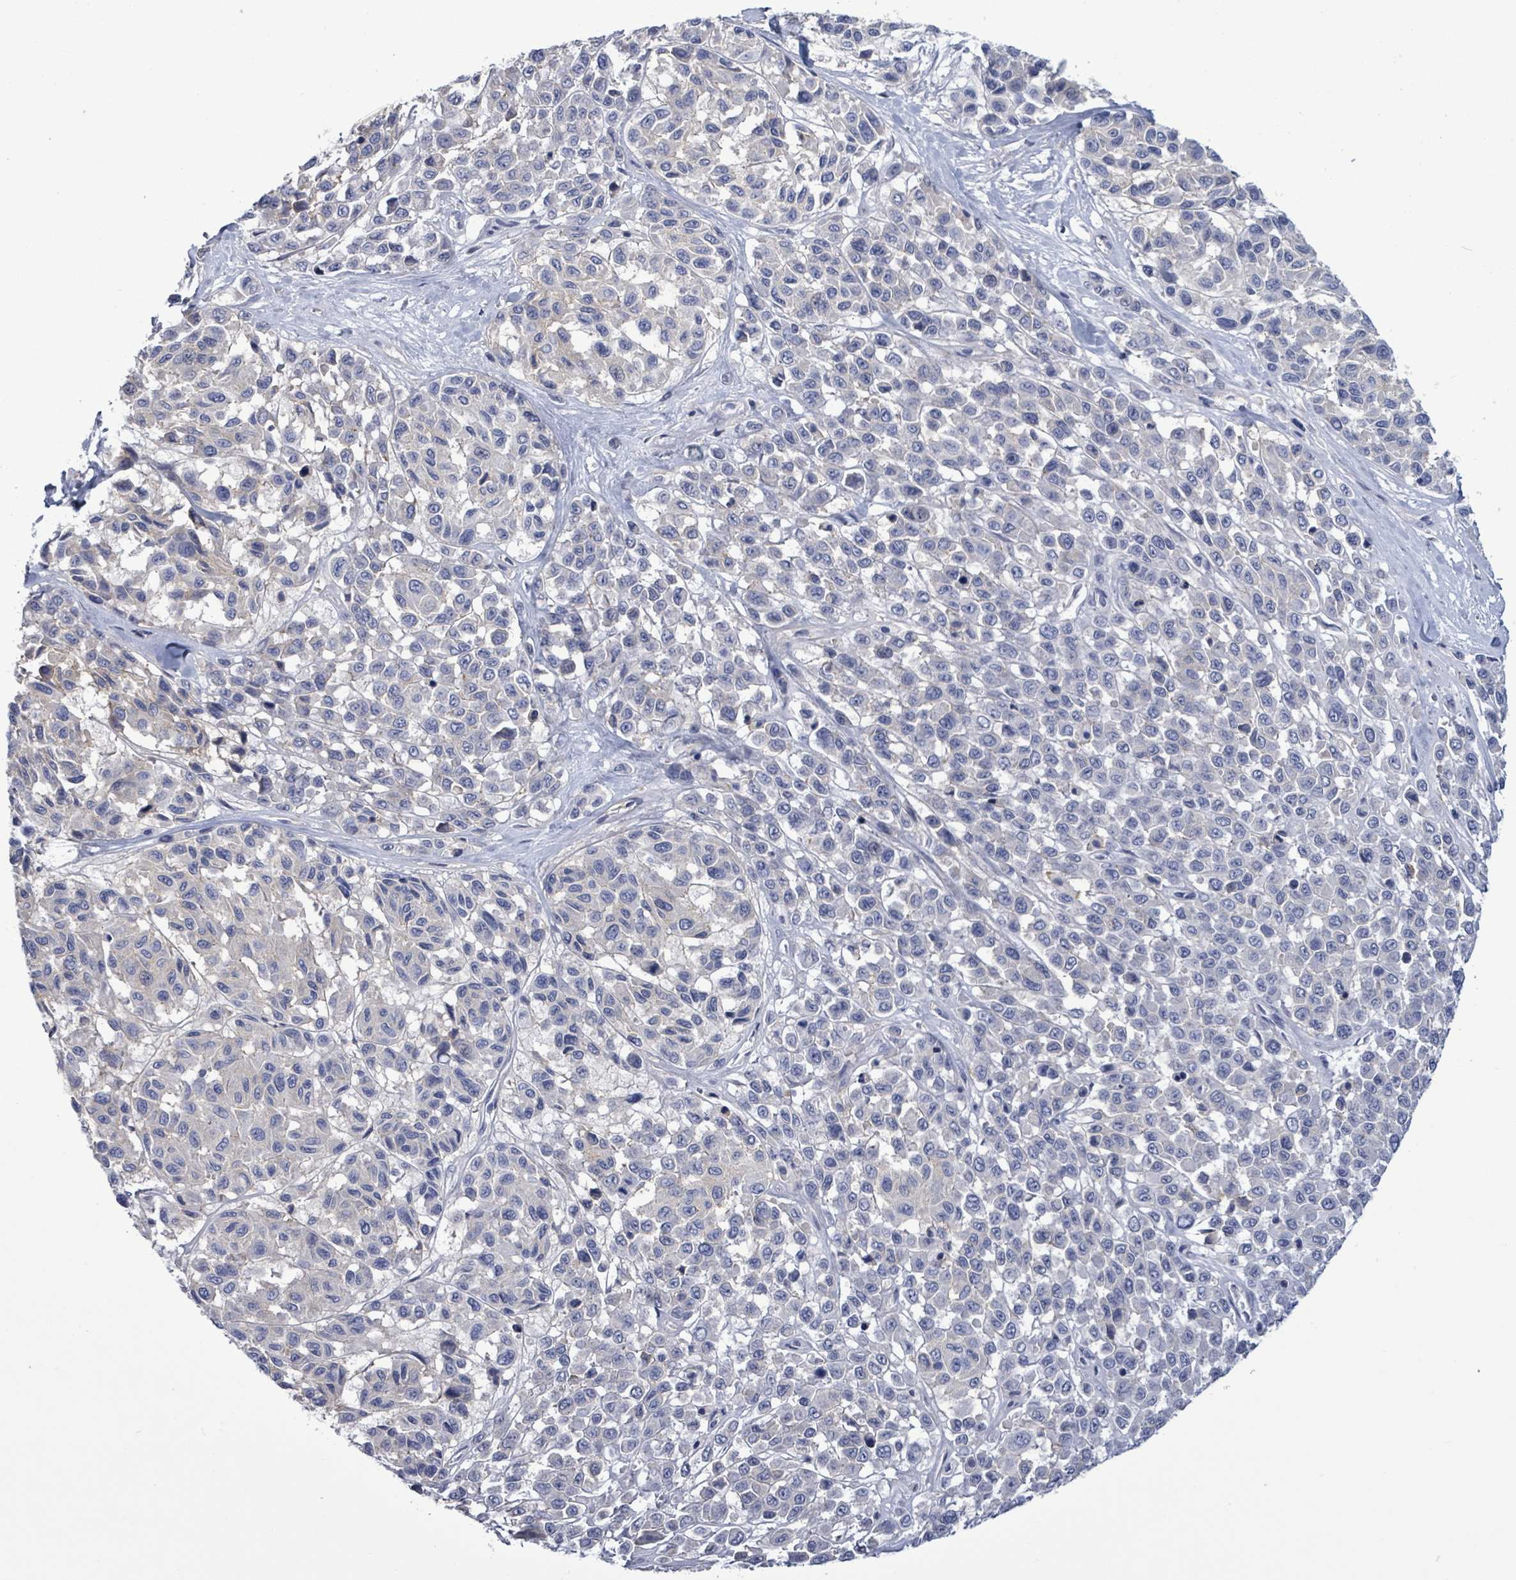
{"staining": {"intensity": "negative", "quantity": "none", "location": "none"}, "tissue": "melanoma", "cell_type": "Tumor cells", "image_type": "cancer", "snomed": [{"axis": "morphology", "description": "Malignant melanoma, NOS"}, {"axis": "topography", "description": "Skin"}], "caption": "Immunohistochemical staining of human melanoma demonstrates no significant positivity in tumor cells. (Stains: DAB (3,3'-diaminobenzidine) immunohistochemistry with hematoxylin counter stain, Microscopy: brightfield microscopy at high magnification).", "gene": "BSG", "patient": {"sex": "female", "age": 66}}